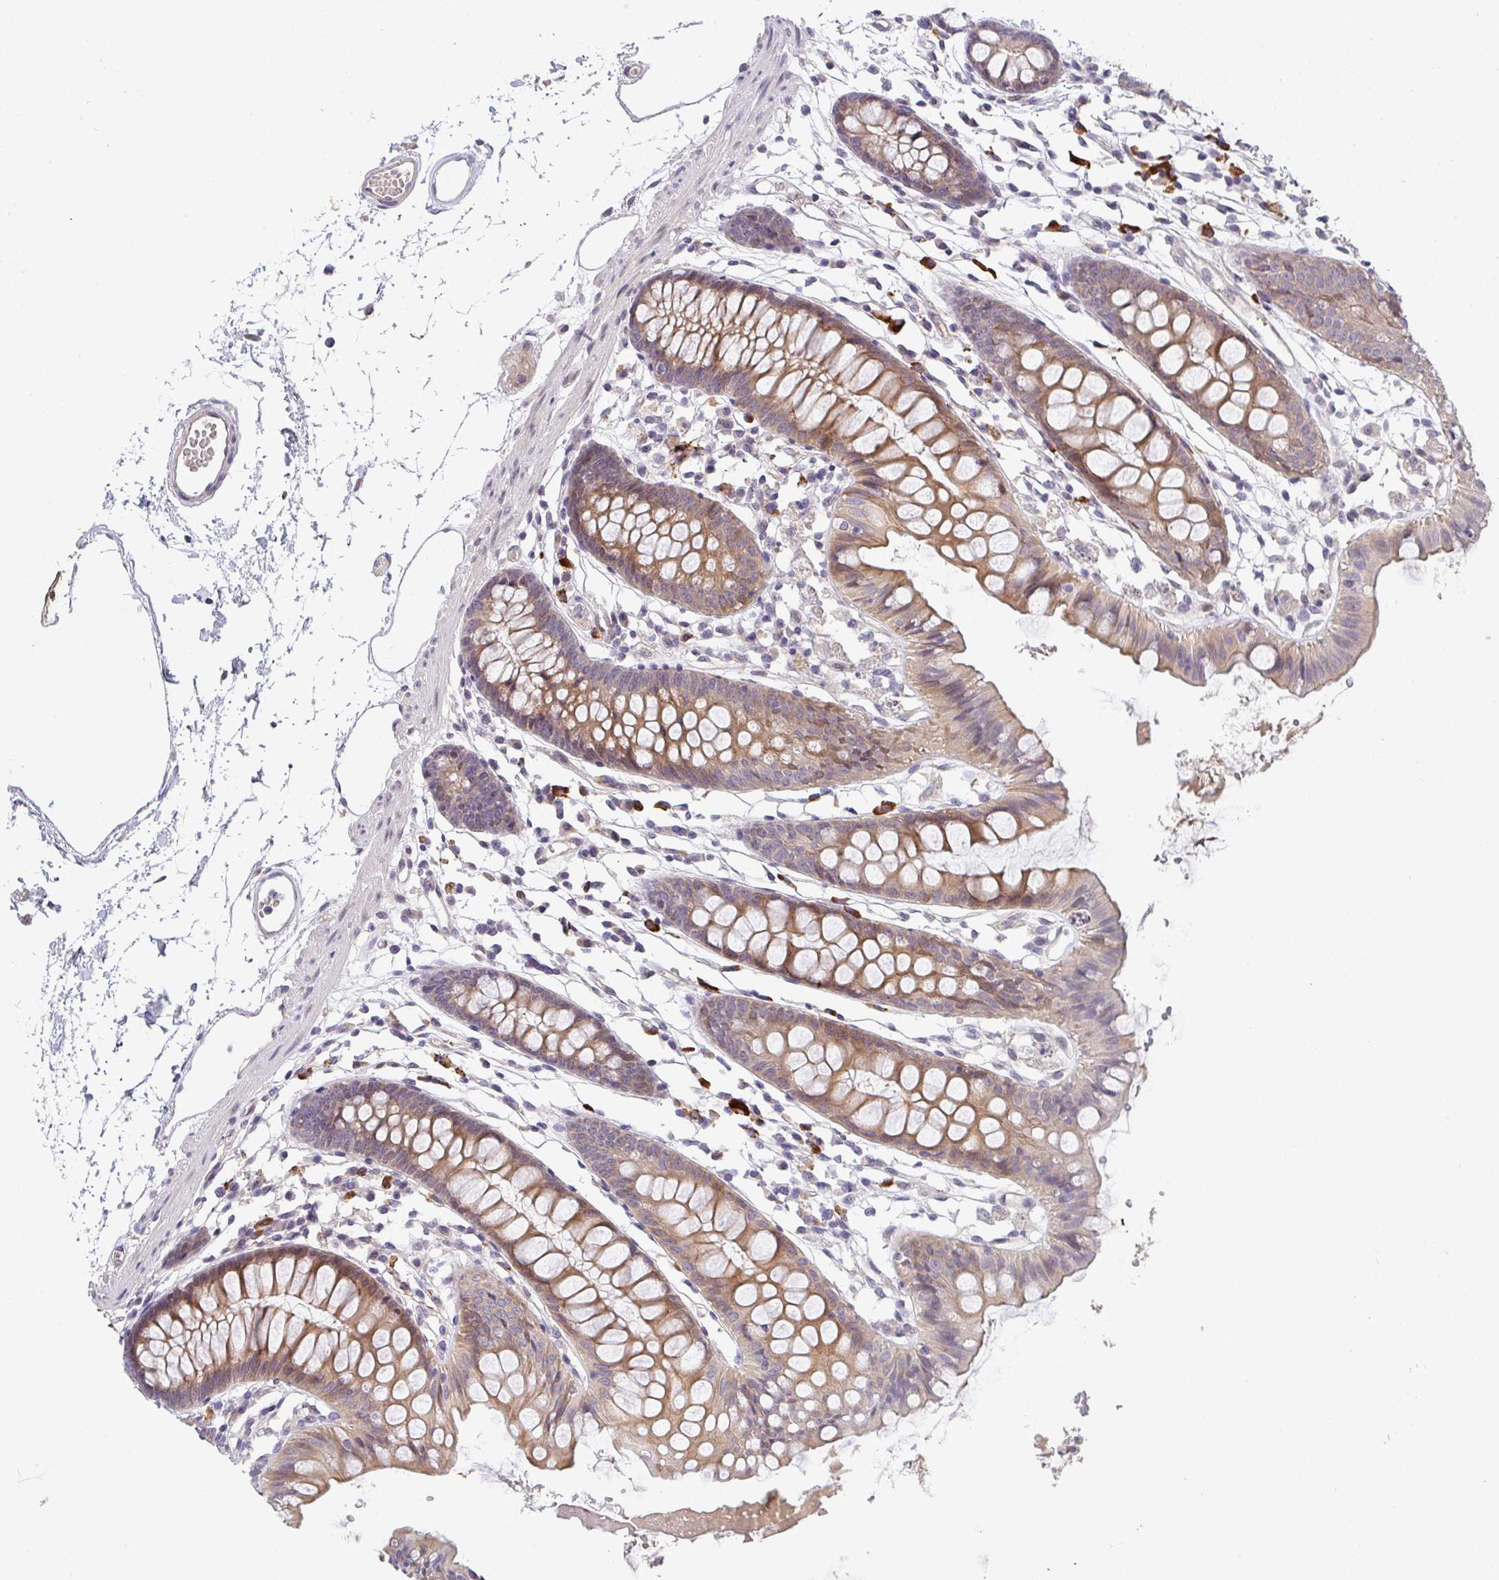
{"staining": {"intensity": "negative", "quantity": "none", "location": "none"}, "tissue": "colon", "cell_type": "Endothelial cells", "image_type": "normal", "snomed": [{"axis": "morphology", "description": "Normal tissue, NOS"}, {"axis": "topography", "description": "Colon"}], "caption": "The photomicrograph displays no significant positivity in endothelial cells of colon. The staining is performed using DAB brown chromogen with nuclei counter-stained in using hematoxylin.", "gene": "TNFRSF10A", "patient": {"sex": "female", "age": 84}}